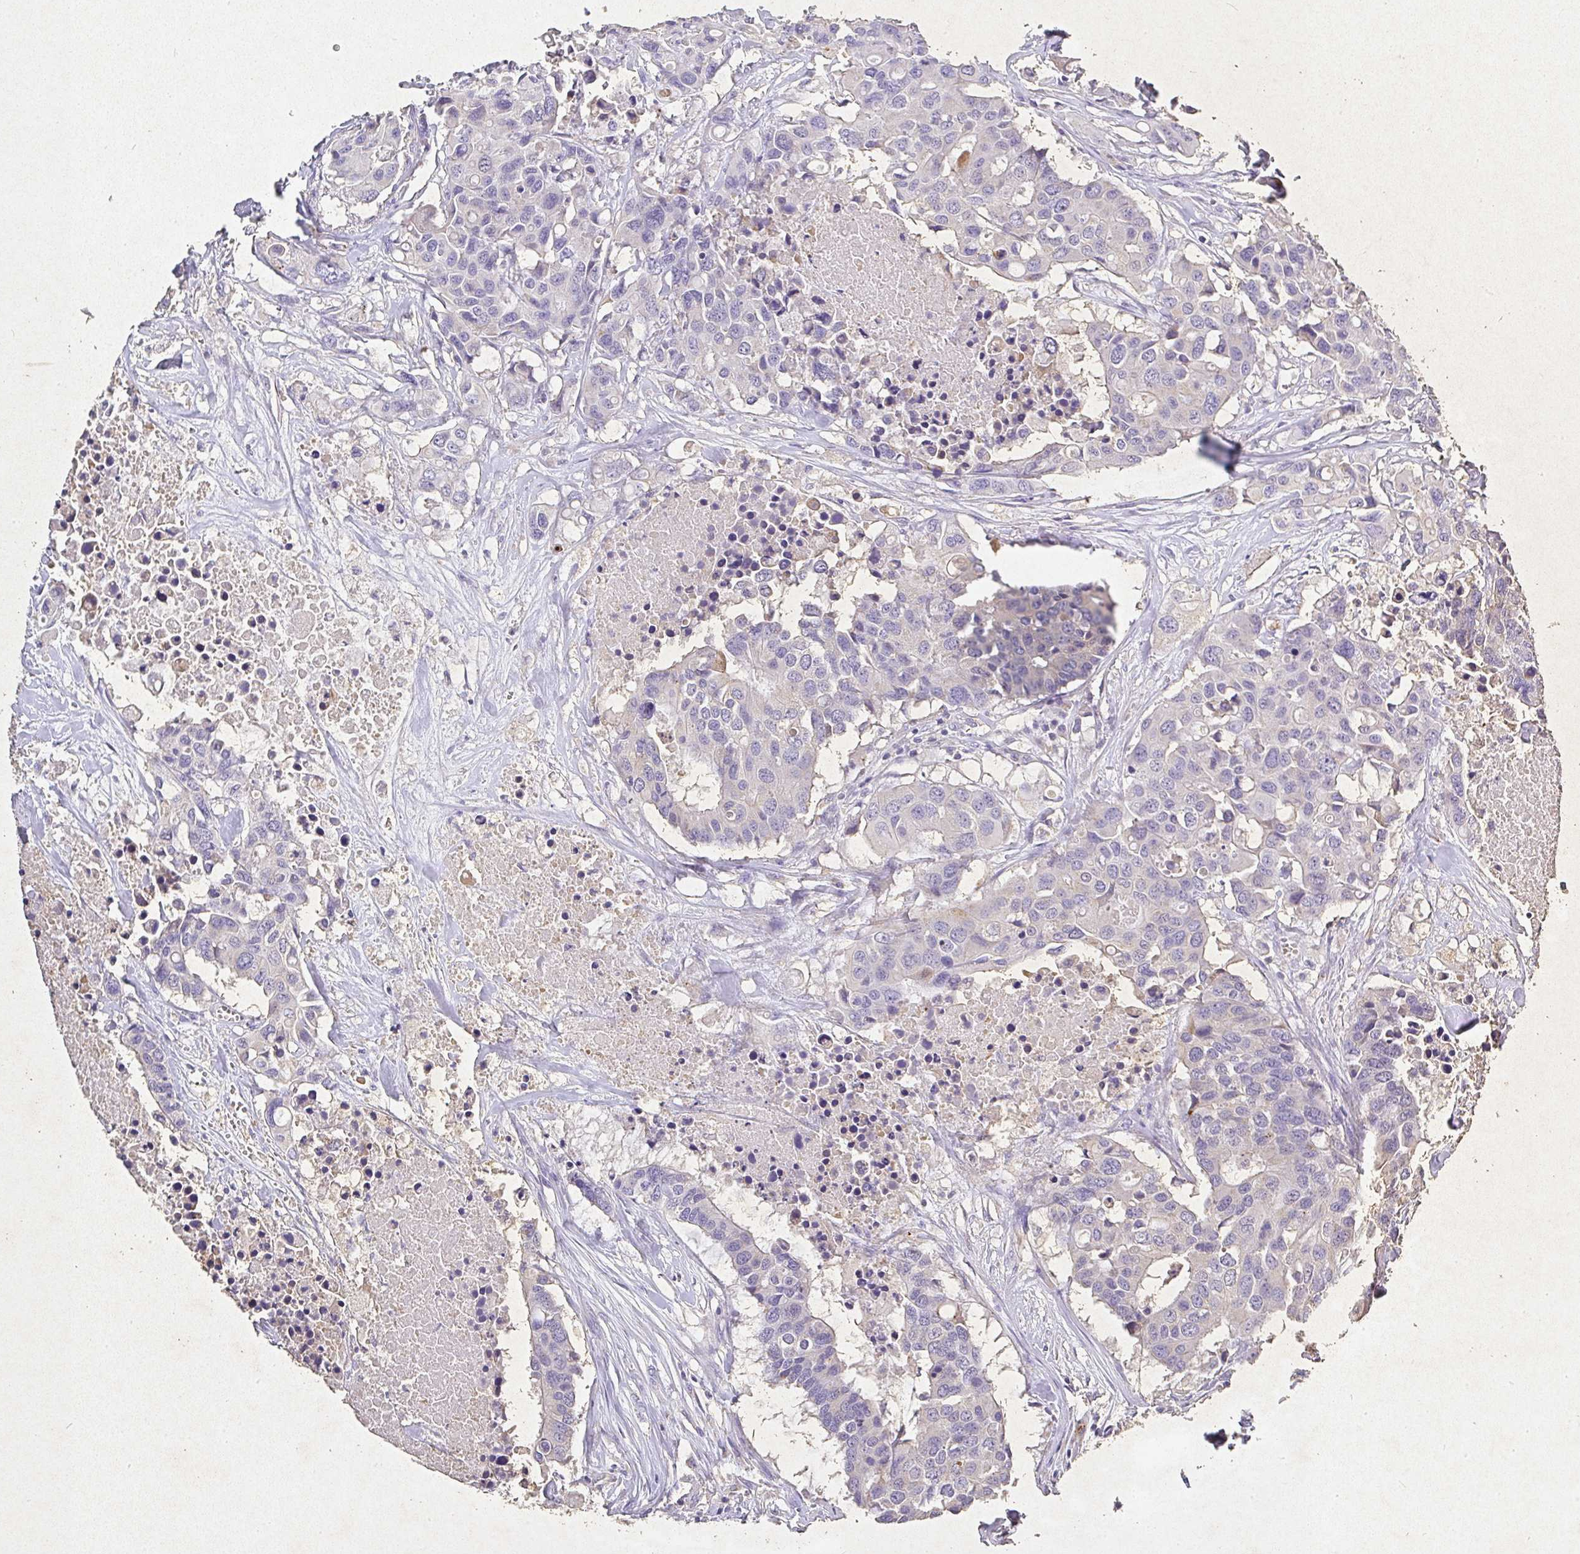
{"staining": {"intensity": "negative", "quantity": "none", "location": "none"}, "tissue": "colorectal cancer", "cell_type": "Tumor cells", "image_type": "cancer", "snomed": [{"axis": "morphology", "description": "Adenocarcinoma, NOS"}, {"axis": "topography", "description": "Colon"}], "caption": "IHC of colorectal adenocarcinoma demonstrates no positivity in tumor cells.", "gene": "RPS2", "patient": {"sex": "male", "age": 77}}